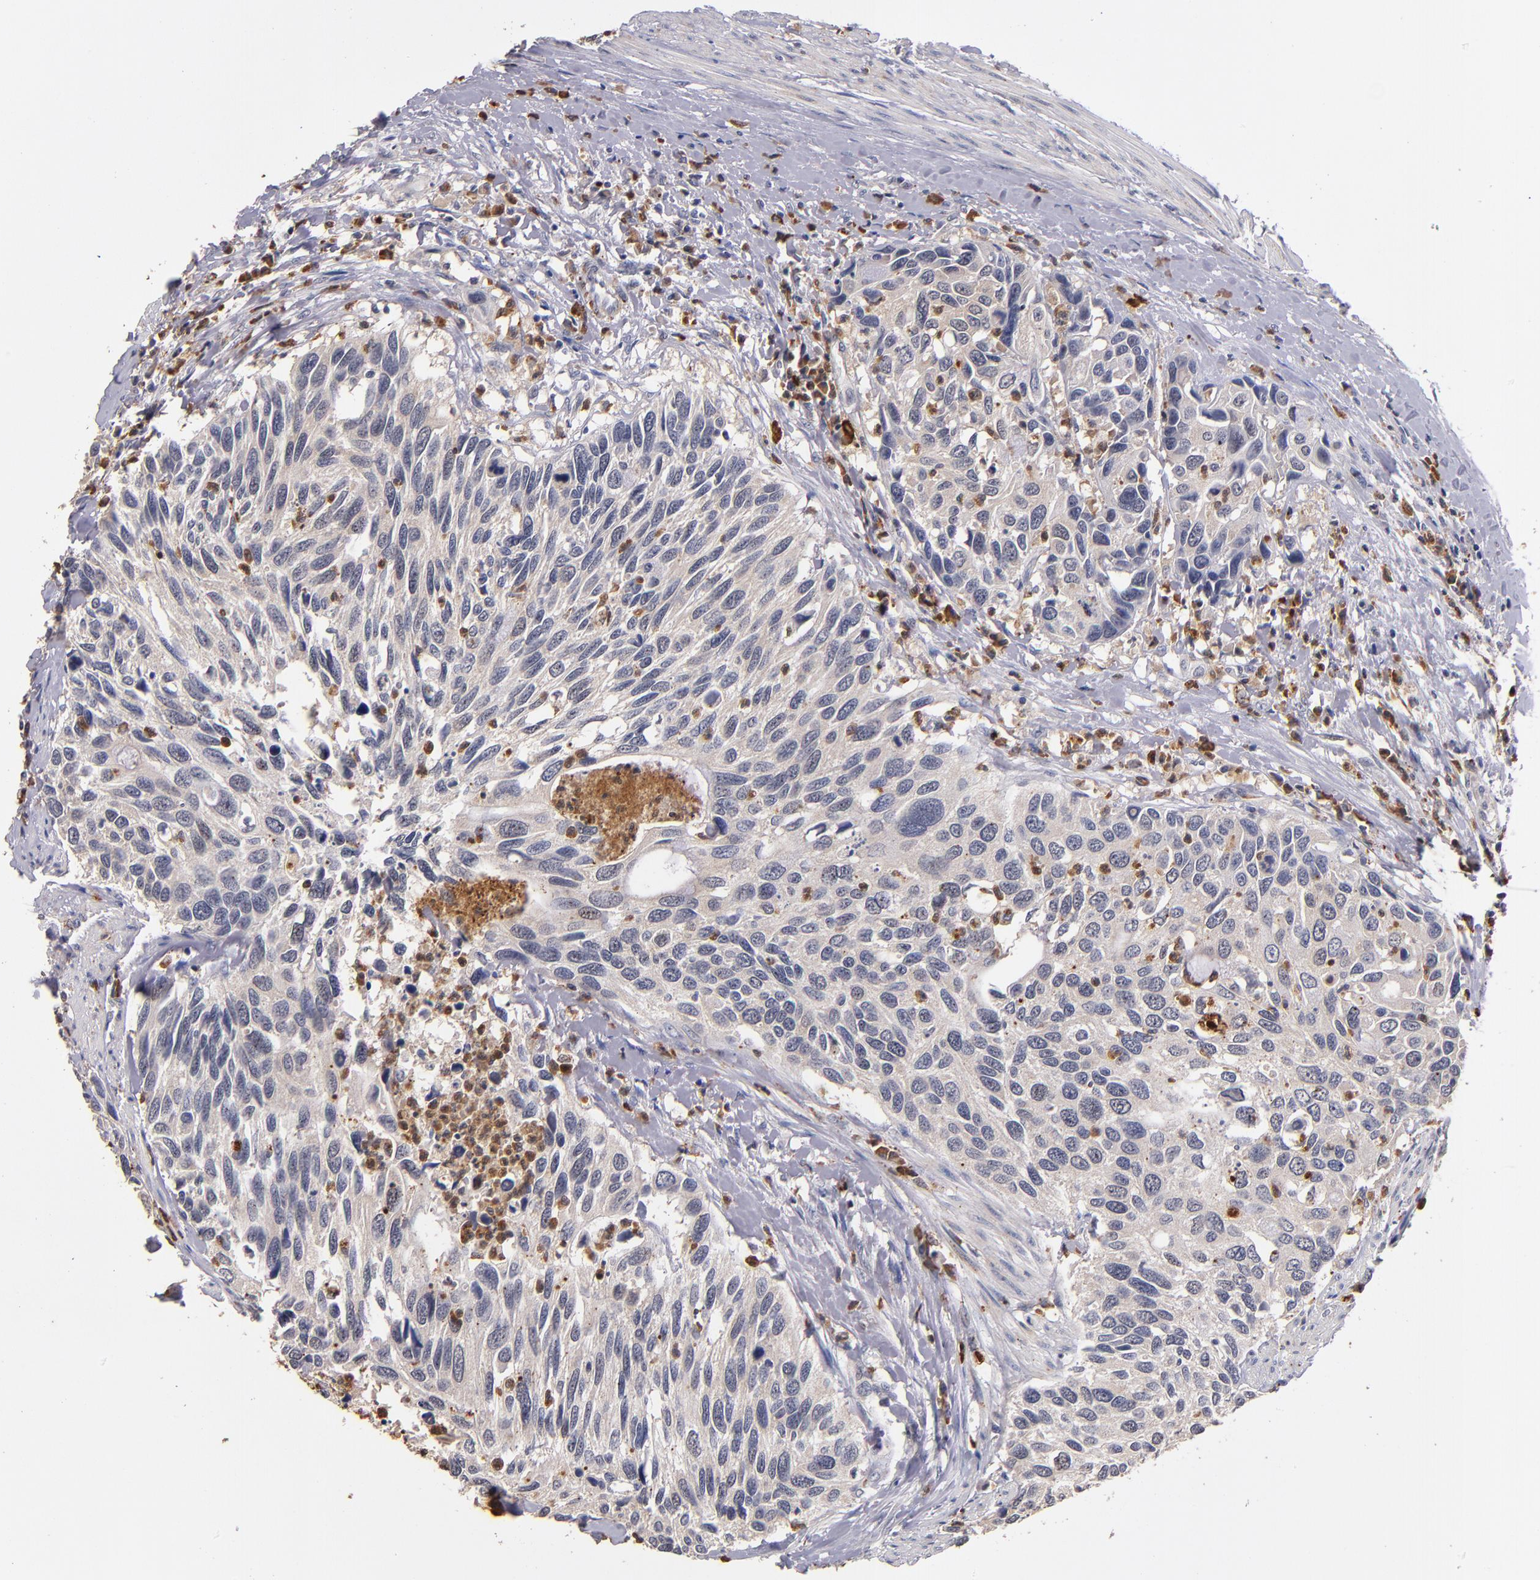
{"staining": {"intensity": "weak", "quantity": "25%-75%", "location": "cytoplasmic/membranous"}, "tissue": "urothelial cancer", "cell_type": "Tumor cells", "image_type": "cancer", "snomed": [{"axis": "morphology", "description": "Urothelial carcinoma, High grade"}, {"axis": "topography", "description": "Urinary bladder"}], "caption": "Immunohistochemical staining of urothelial carcinoma (high-grade) reveals weak cytoplasmic/membranous protein staining in about 25%-75% of tumor cells. (brown staining indicates protein expression, while blue staining denotes nuclei).", "gene": "TTLL12", "patient": {"sex": "male", "age": 66}}